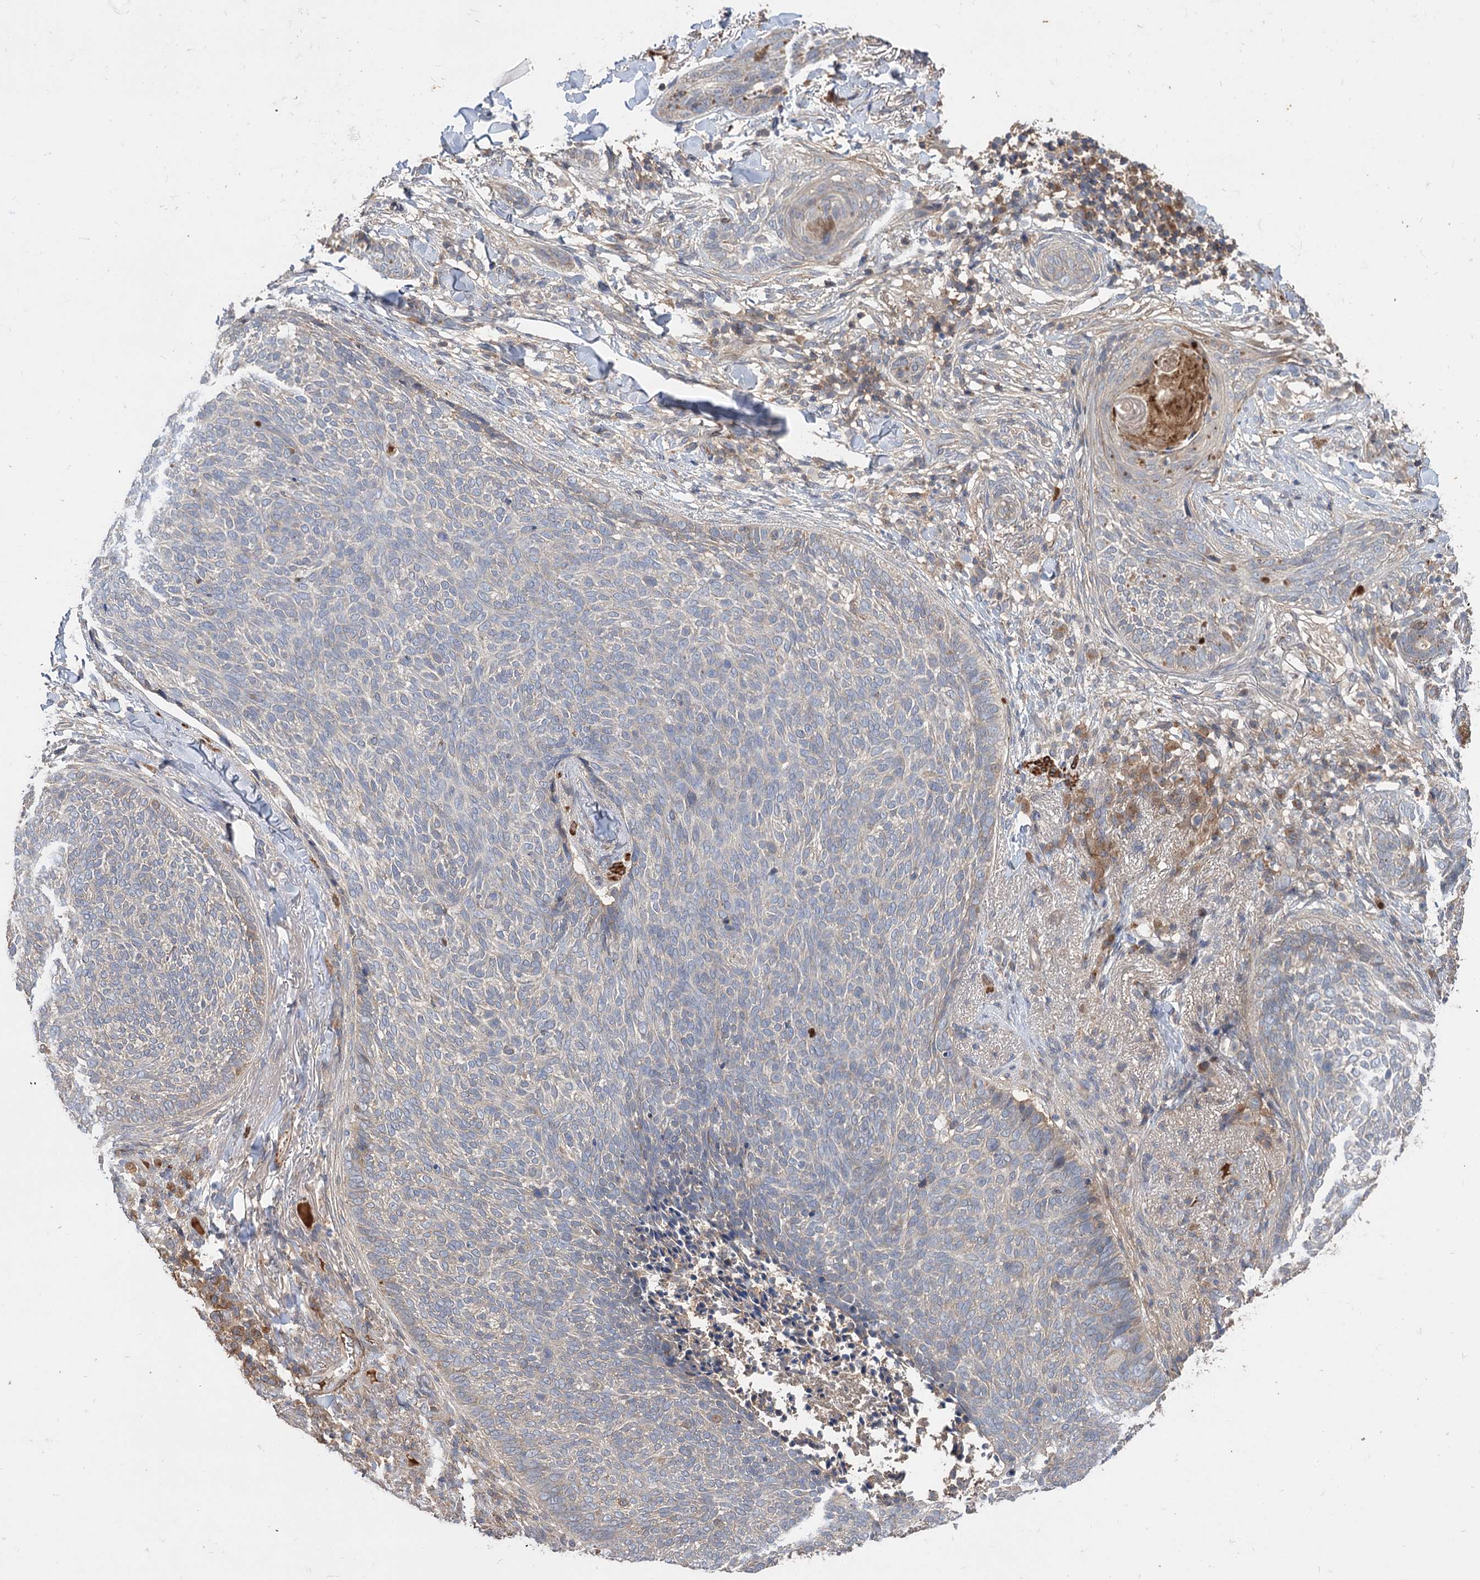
{"staining": {"intensity": "negative", "quantity": "none", "location": "none"}, "tissue": "skin cancer", "cell_type": "Tumor cells", "image_type": "cancer", "snomed": [{"axis": "morphology", "description": "Basal cell carcinoma"}, {"axis": "topography", "description": "Skin"}], "caption": "IHC of skin cancer shows no expression in tumor cells. (Brightfield microscopy of DAB immunohistochemistry at high magnification).", "gene": "FBXW8", "patient": {"sex": "male", "age": 85}}